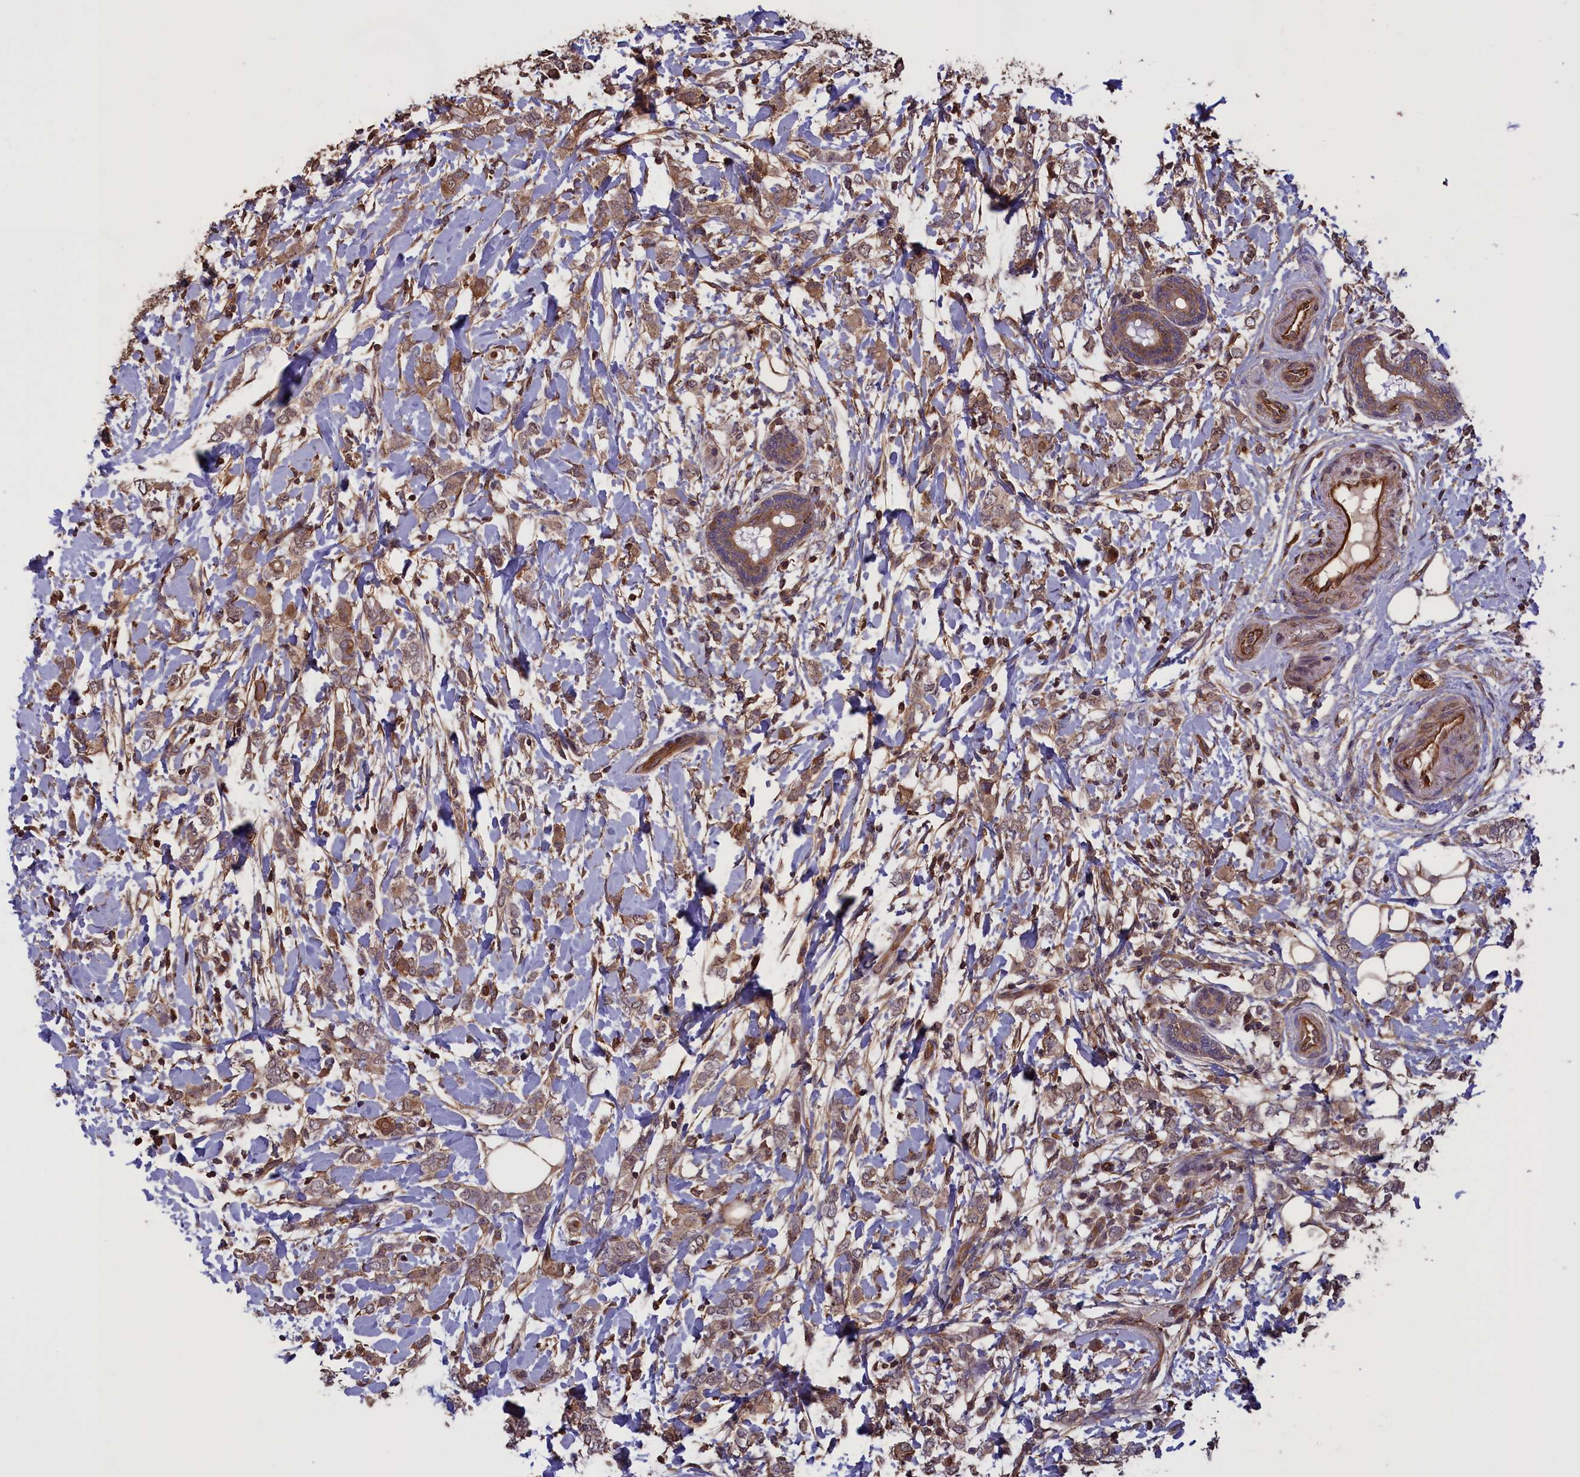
{"staining": {"intensity": "weak", "quantity": ">75%", "location": "cytoplasmic/membranous"}, "tissue": "breast cancer", "cell_type": "Tumor cells", "image_type": "cancer", "snomed": [{"axis": "morphology", "description": "Normal tissue, NOS"}, {"axis": "morphology", "description": "Lobular carcinoma"}, {"axis": "topography", "description": "Breast"}], "caption": "Breast lobular carcinoma stained with a brown dye displays weak cytoplasmic/membranous positive positivity in about >75% of tumor cells.", "gene": "DAPK3", "patient": {"sex": "female", "age": 47}}